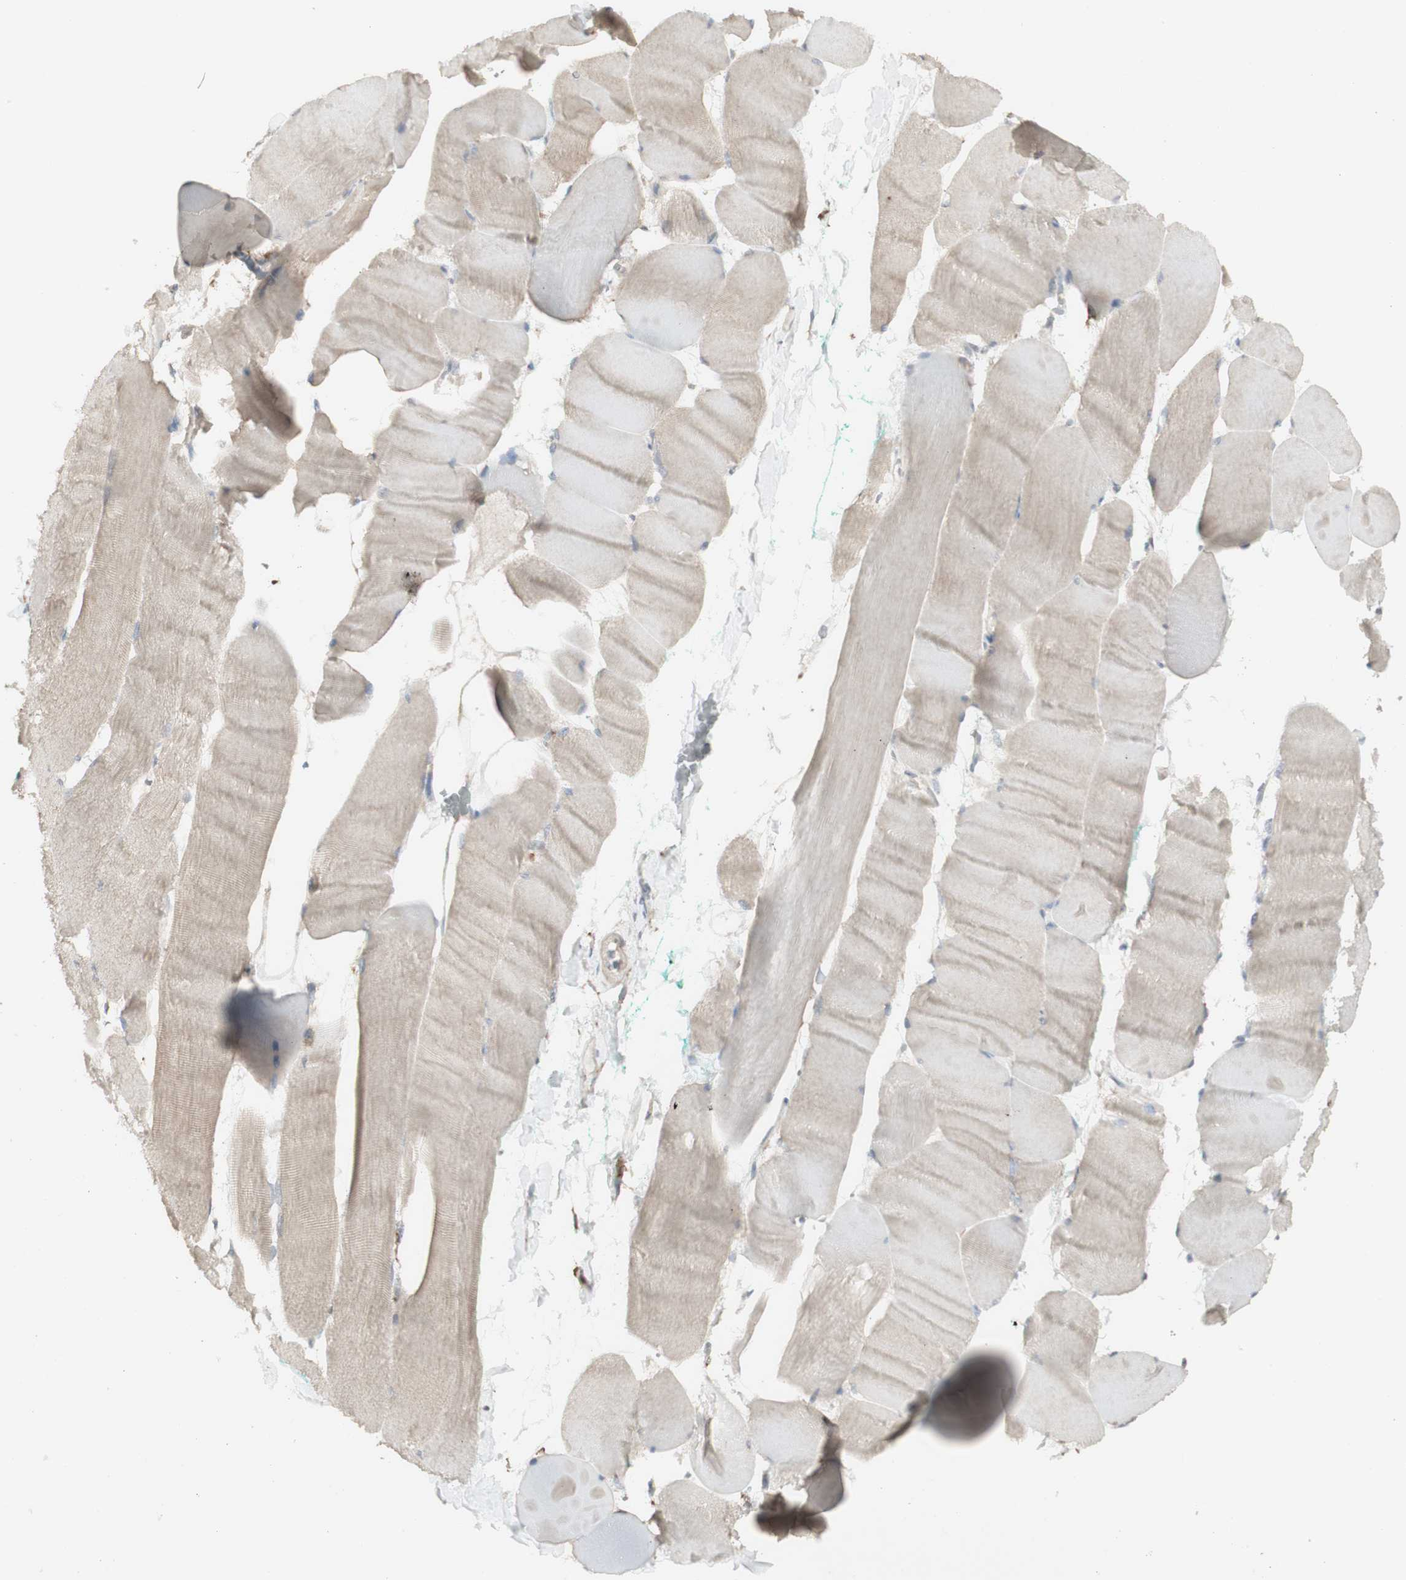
{"staining": {"intensity": "weak", "quantity": "25%-75%", "location": "cytoplasmic/membranous"}, "tissue": "skeletal muscle", "cell_type": "Myocytes", "image_type": "normal", "snomed": [{"axis": "morphology", "description": "Normal tissue, NOS"}, {"axis": "morphology", "description": "Squamous cell carcinoma, NOS"}, {"axis": "topography", "description": "Skeletal muscle"}], "caption": "The photomicrograph displays immunohistochemical staining of unremarkable skeletal muscle. There is weak cytoplasmic/membranous staining is seen in about 25%-75% of myocytes.", "gene": "ATP6V1E1", "patient": {"sex": "male", "age": 51}}